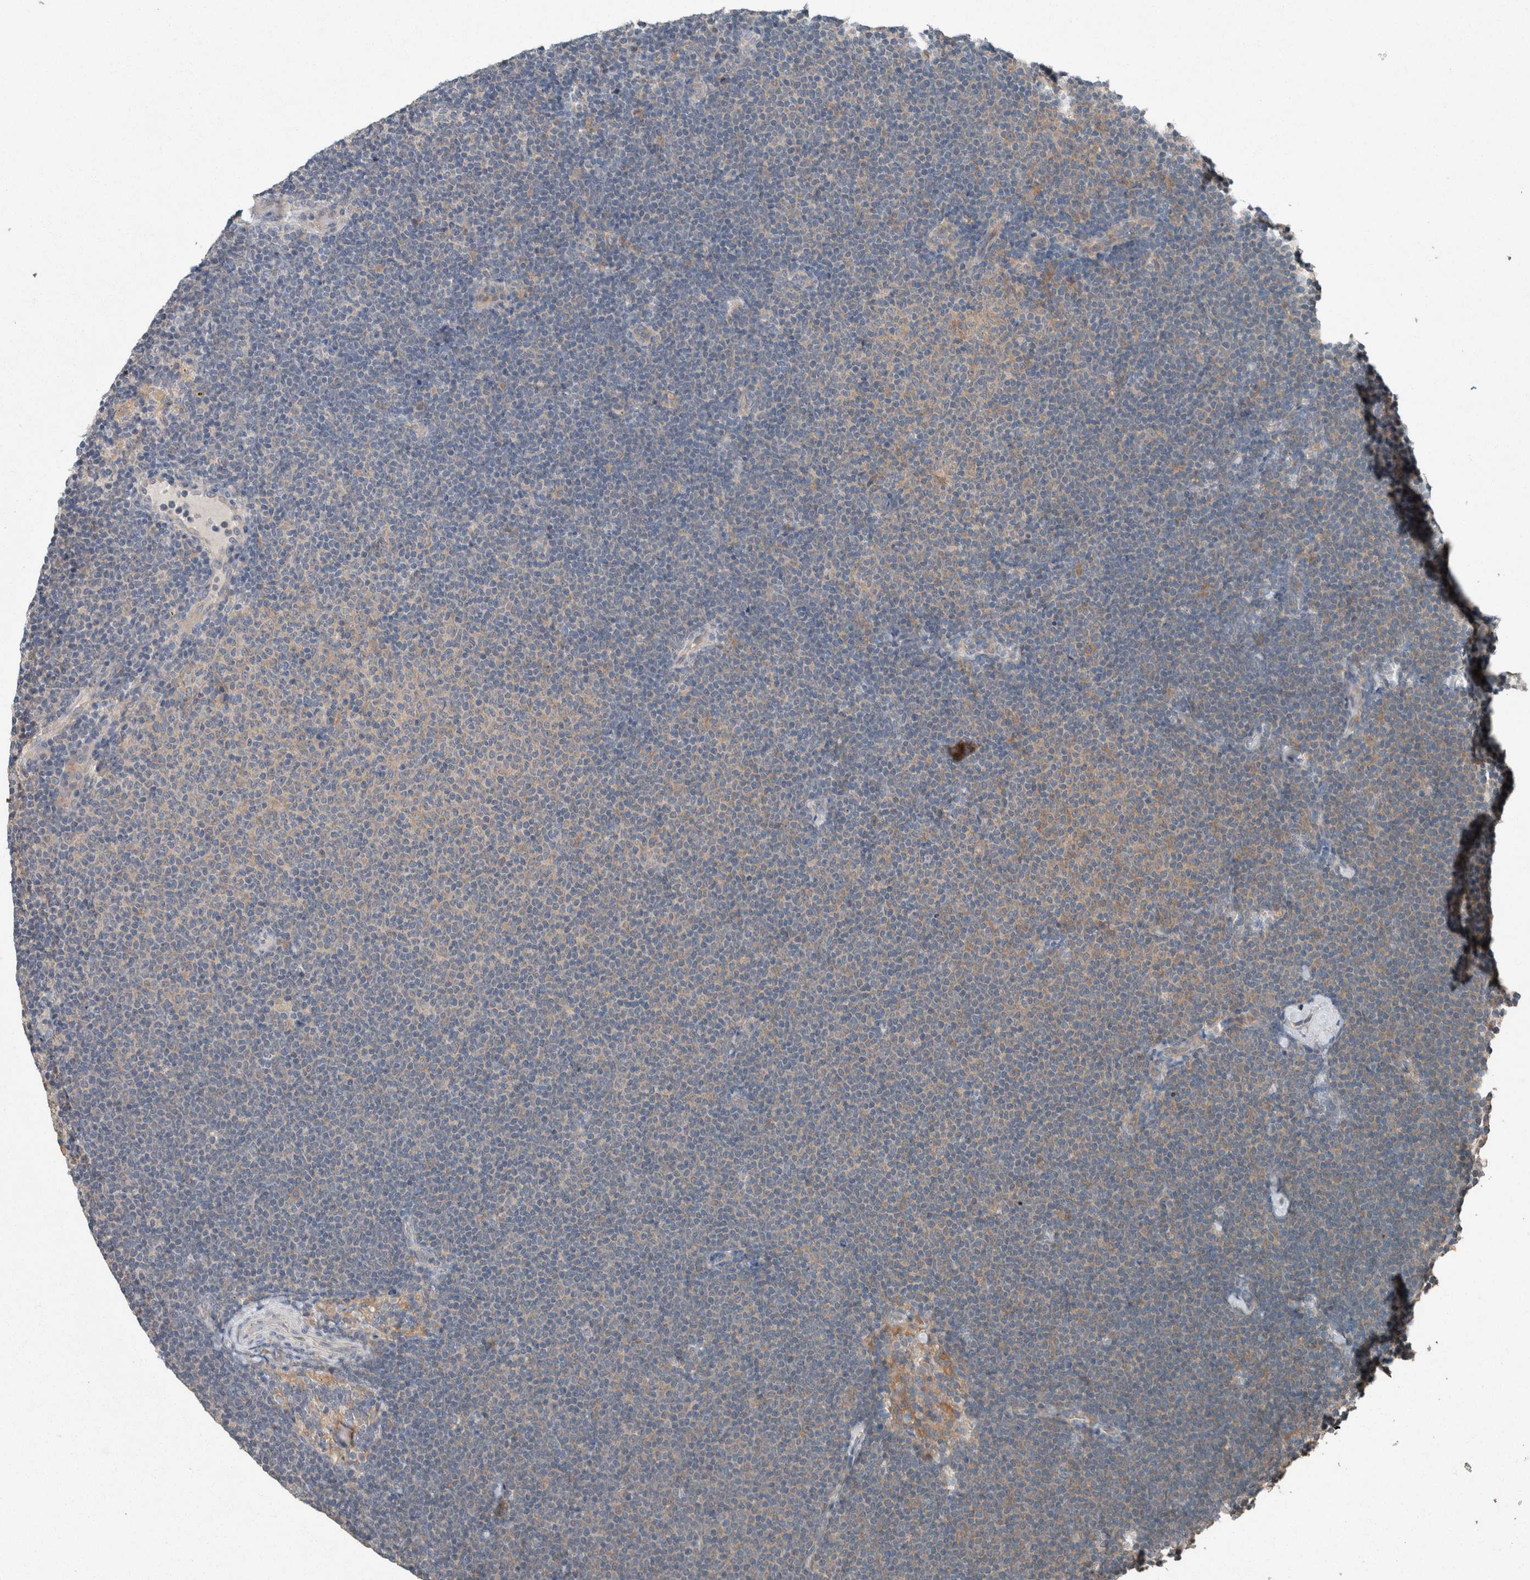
{"staining": {"intensity": "weak", "quantity": "<25%", "location": "cytoplasmic/membranous"}, "tissue": "lymphoma", "cell_type": "Tumor cells", "image_type": "cancer", "snomed": [{"axis": "morphology", "description": "Malignant lymphoma, non-Hodgkin's type, Low grade"}, {"axis": "topography", "description": "Lymph node"}], "caption": "This is an immunohistochemistry micrograph of malignant lymphoma, non-Hodgkin's type (low-grade). There is no positivity in tumor cells.", "gene": "KNTC1", "patient": {"sex": "female", "age": 53}}